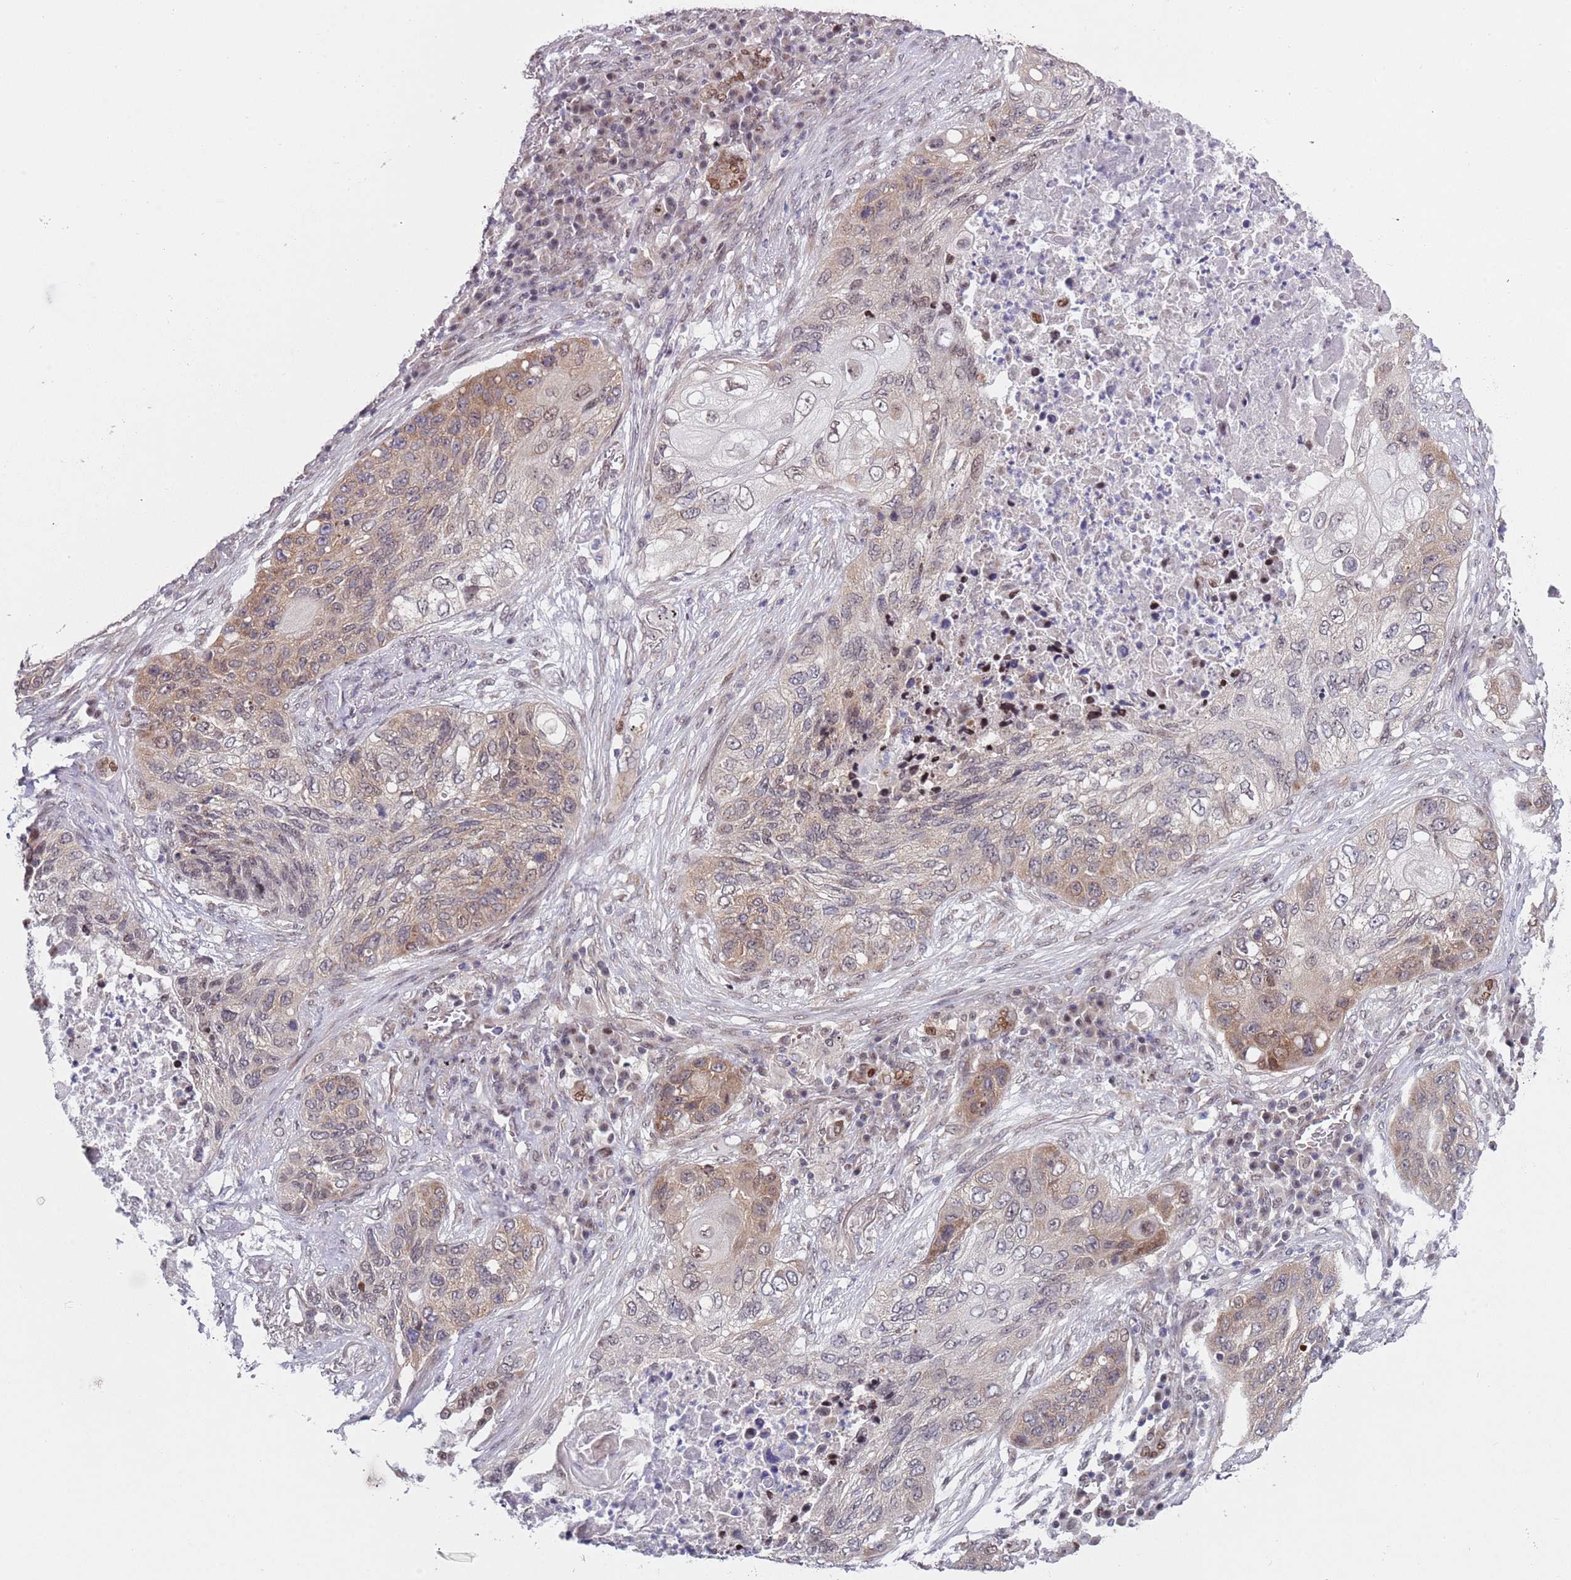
{"staining": {"intensity": "moderate", "quantity": "25%-75%", "location": "cytoplasmic/membranous,nuclear"}, "tissue": "lung cancer", "cell_type": "Tumor cells", "image_type": "cancer", "snomed": [{"axis": "morphology", "description": "Squamous cell carcinoma, NOS"}, {"axis": "topography", "description": "Lung"}], "caption": "The image displays a brown stain indicating the presence of a protein in the cytoplasmic/membranous and nuclear of tumor cells in lung squamous cell carcinoma.", "gene": "SLC25A32", "patient": {"sex": "female", "age": 63}}